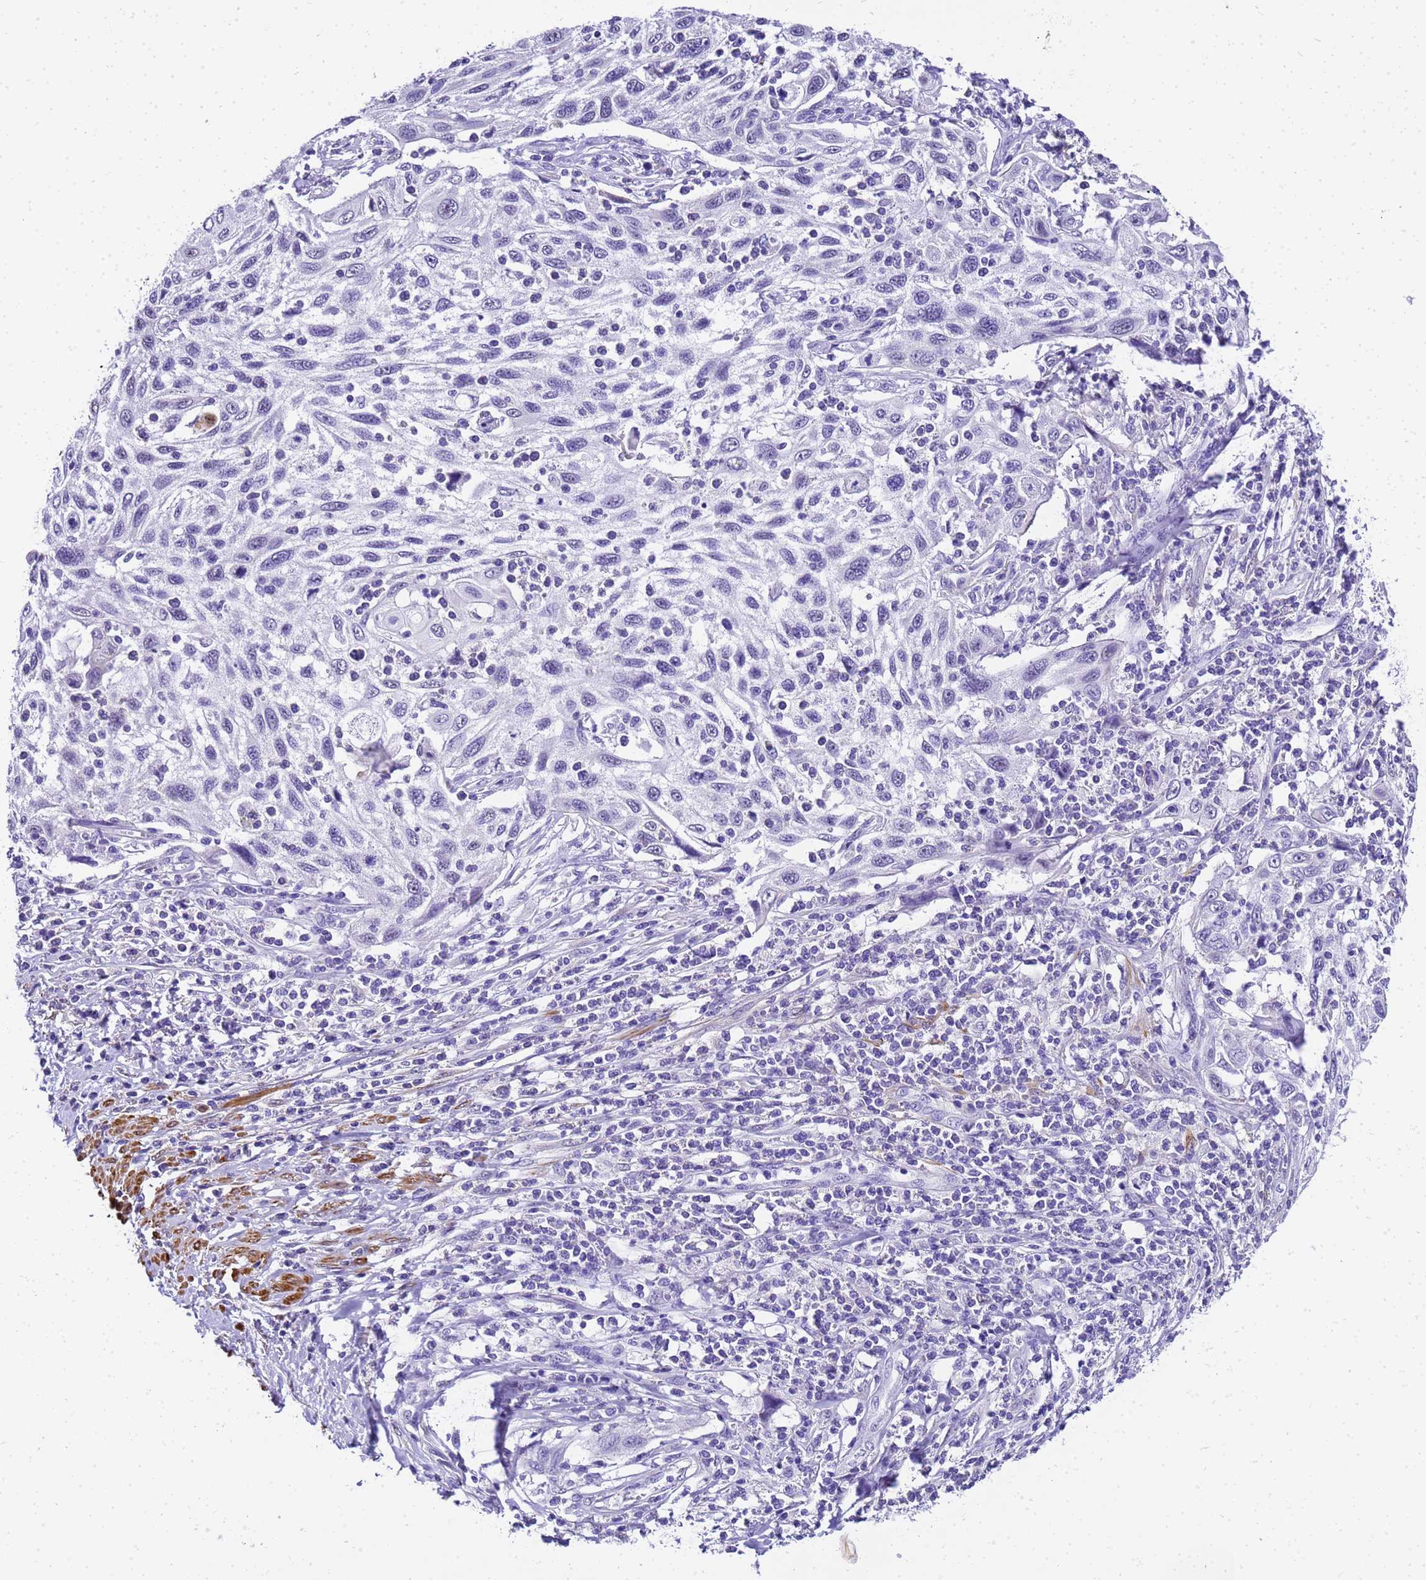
{"staining": {"intensity": "negative", "quantity": "none", "location": "none"}, "tissue": "cervical cancer", "cell_type": "Tumor cells", "image_type": "cancer", "snomed": [{"axis": "morphology", "description": "Squamous cell carcinoma, NOS"}, {"axis": "topography", "description": "Cervix"}], "caption": "Immunohistochemistry (IHC) photomicrograph of neoplastic tissue: squamous cell carcinoma (cervical) stained with DAB (3,3'-diaminobenzidine) shows no significant protein expression in tumor cells.", "gene": "HSPB6", "patient": {"sex": "female", "age": 70}}